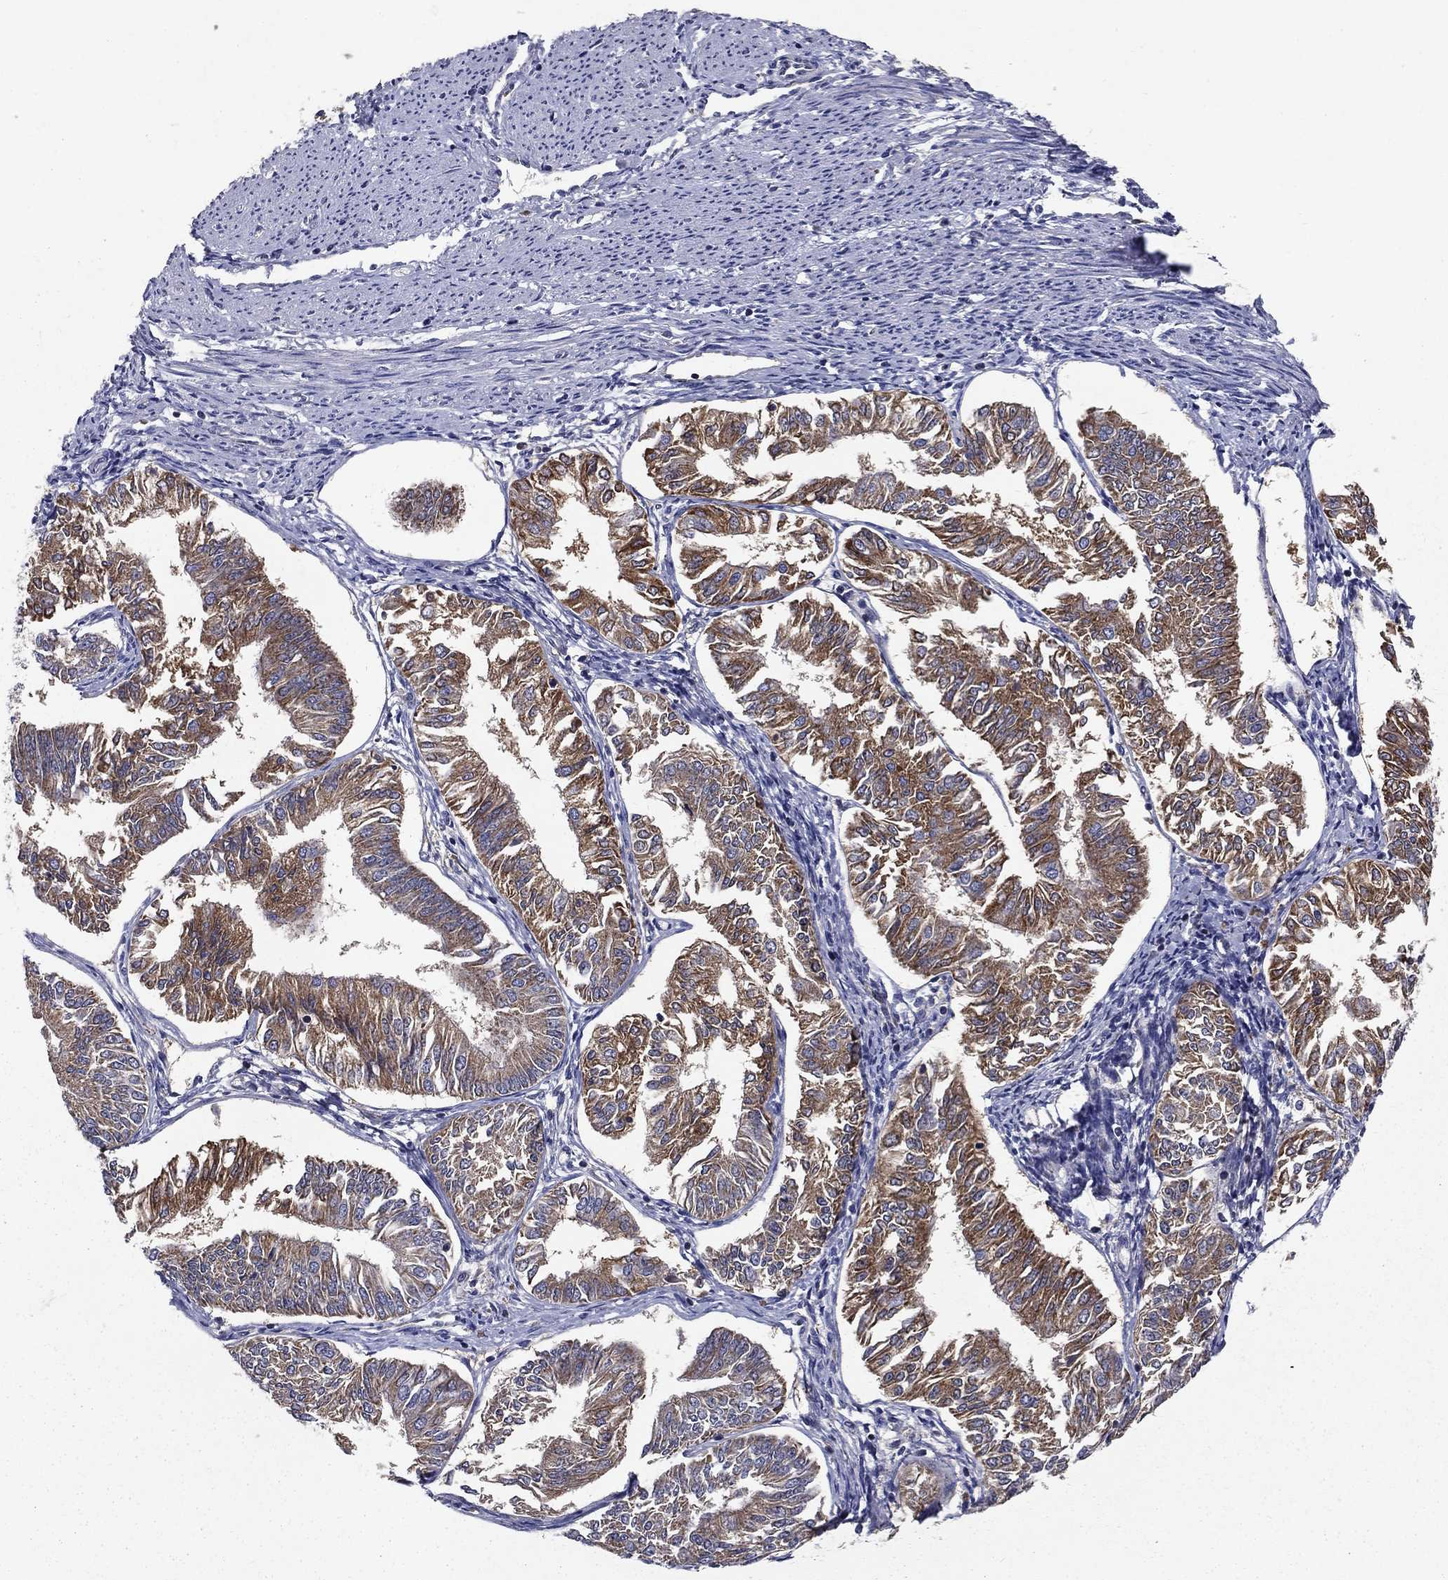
{"staining": {"intensity": "moderate", "quantity": ">75%", "location": "cytoplasmic/membranous"}, "tissue": "endometrial cancer", "cell_type": "Tumor cells", "image_type": "cancer", "snomed": [{"axis": "morphology", "description": "Adenocarcinoma, NOS"}, {"axis": "topography", "description": "Endometrium"}], "caption": "Immunohistochemistry (IHC) (DAB (3,3'-diaminobenzidine)) staining of endometrial adenocarcinoma exhibits moderate cytoplasmic/membranous protein positivity in about >75% of tumor cells.", "gene": "GLTP", "patient": {"sex": "female", "age": 58}}